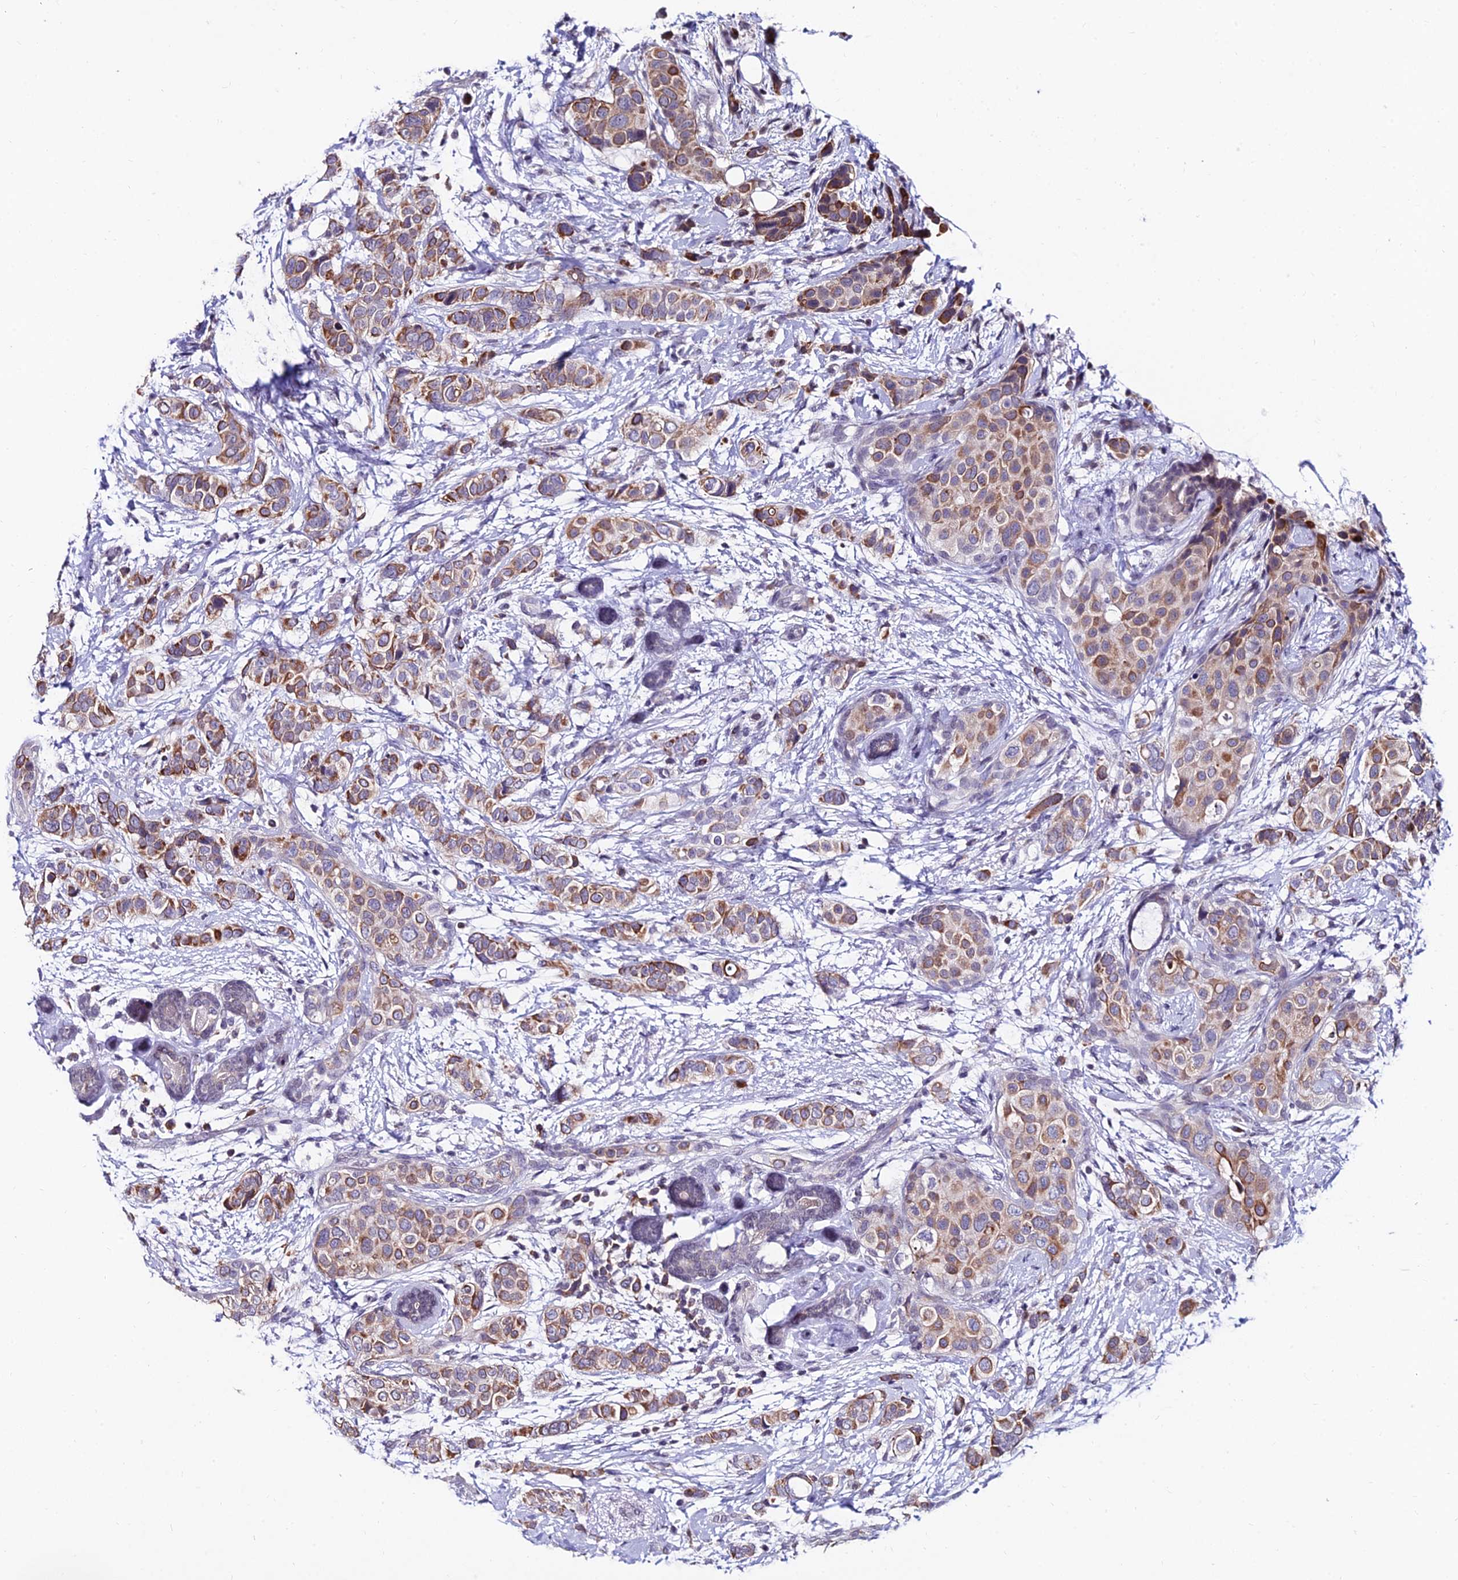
{"staining": {"intensity": "moderate", "quantity": ">75%", "location": "cytoplasmic/membranous"}, "tissue": "breast cancer", "cell_type": "Tumor cells", "image_type": "cancer", "snomed": [{"axis": "morphology", "description": "Lobular carcinoma"}, {"axis": "topography", "description": "Breast"}], "caption": "Tumor cells exhibit medium levels of moderate cytoplasmic/membranous positivity in approximately >75% of cells in human breast cancer (lobular carcinoma).", "gene": "CDNF", "patient": {"sex": "female", "age": 51}}